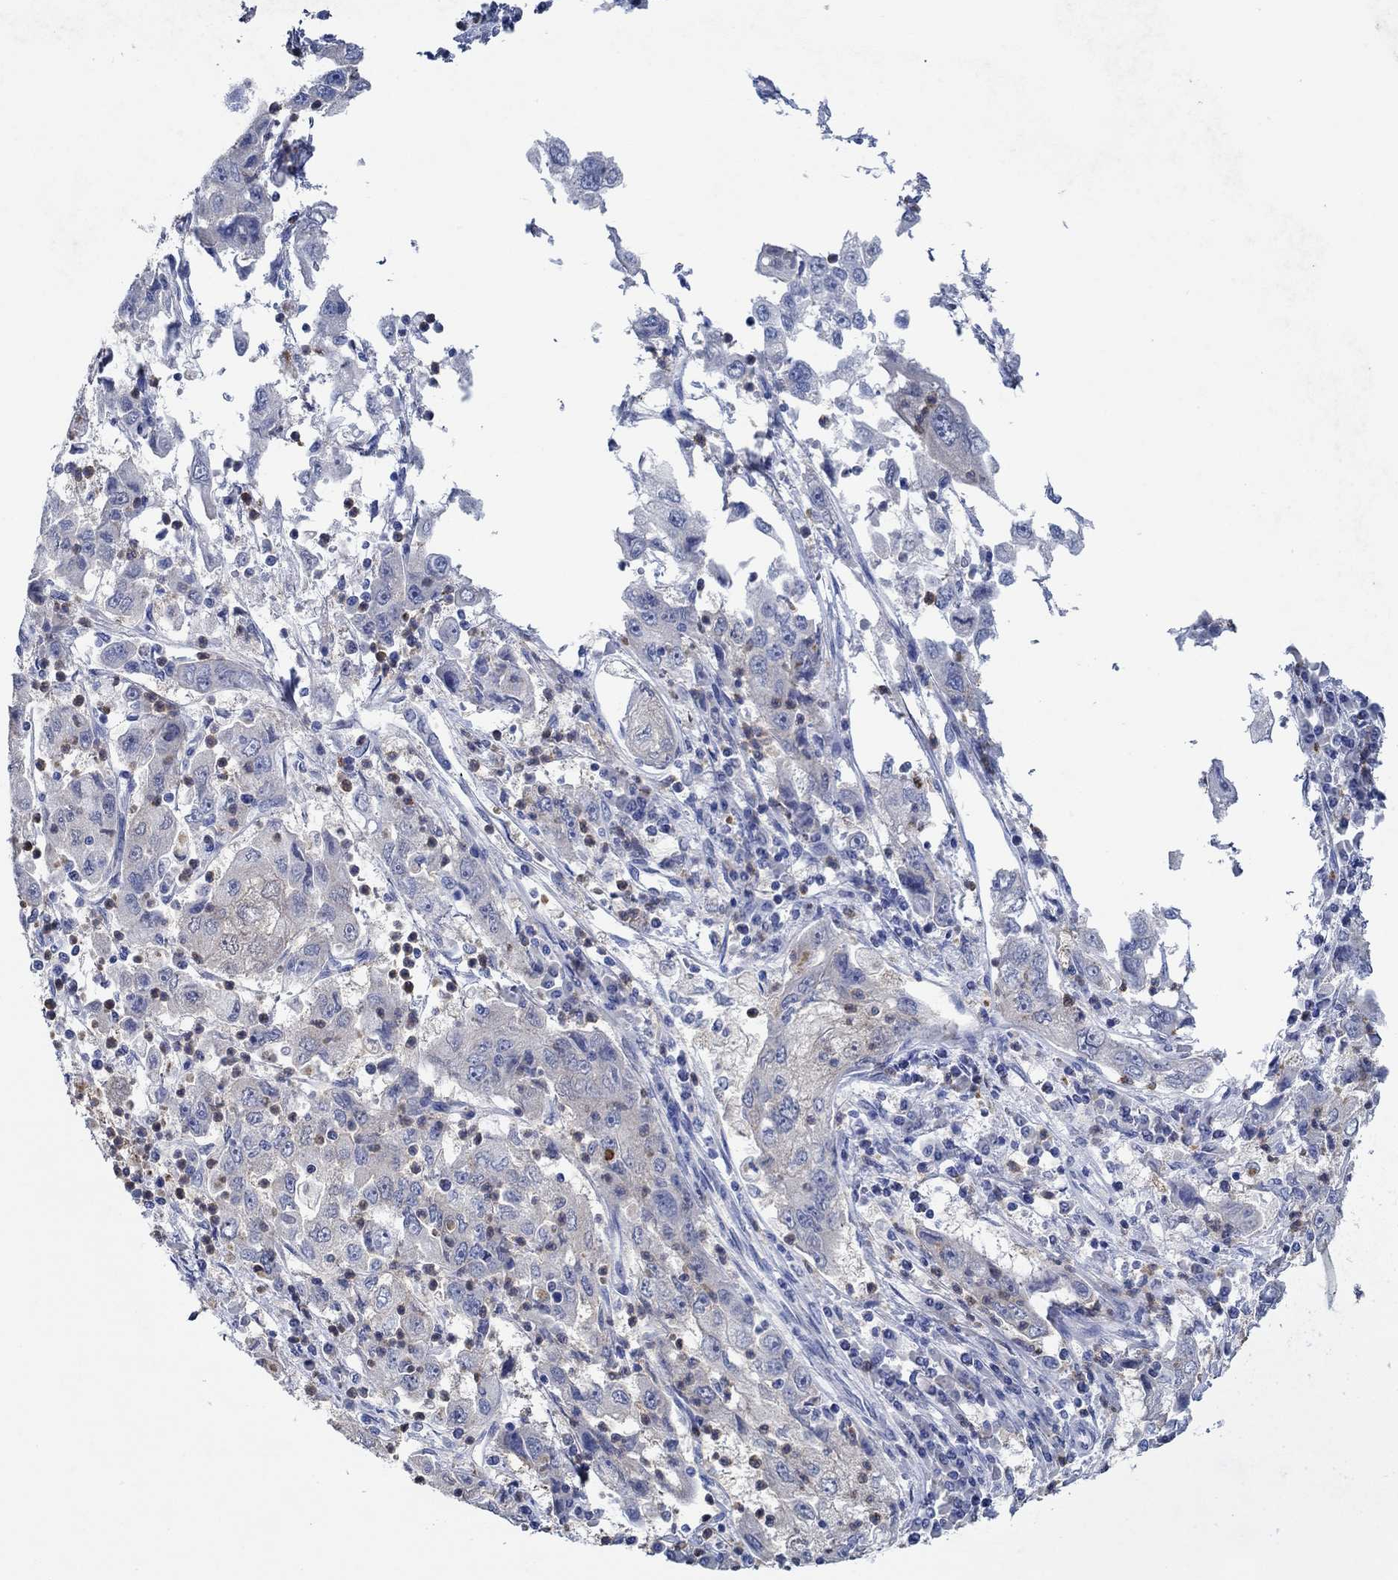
{"staining": {"intensity": "negative", "quantity": "none", "location": "none"}, "tissue": "cervical cancer", "cell_type": "Tumor cells", "image_type": "cancer", "snomed": [{"axis": "morphology", "description": "Squamous cell carcinoma, NOS"}, {"axis": "topography", "description": "Cervix"}], "caption": "High magnification brightfield microscopy of squamous cell carcinoma (cervical) stained with DAB (brown) and counterstained with hematoxylin (blue): tumor cells show no significant expression.", "gene": "ZNF671", "patient": {"sex": "female", "age": 36}}